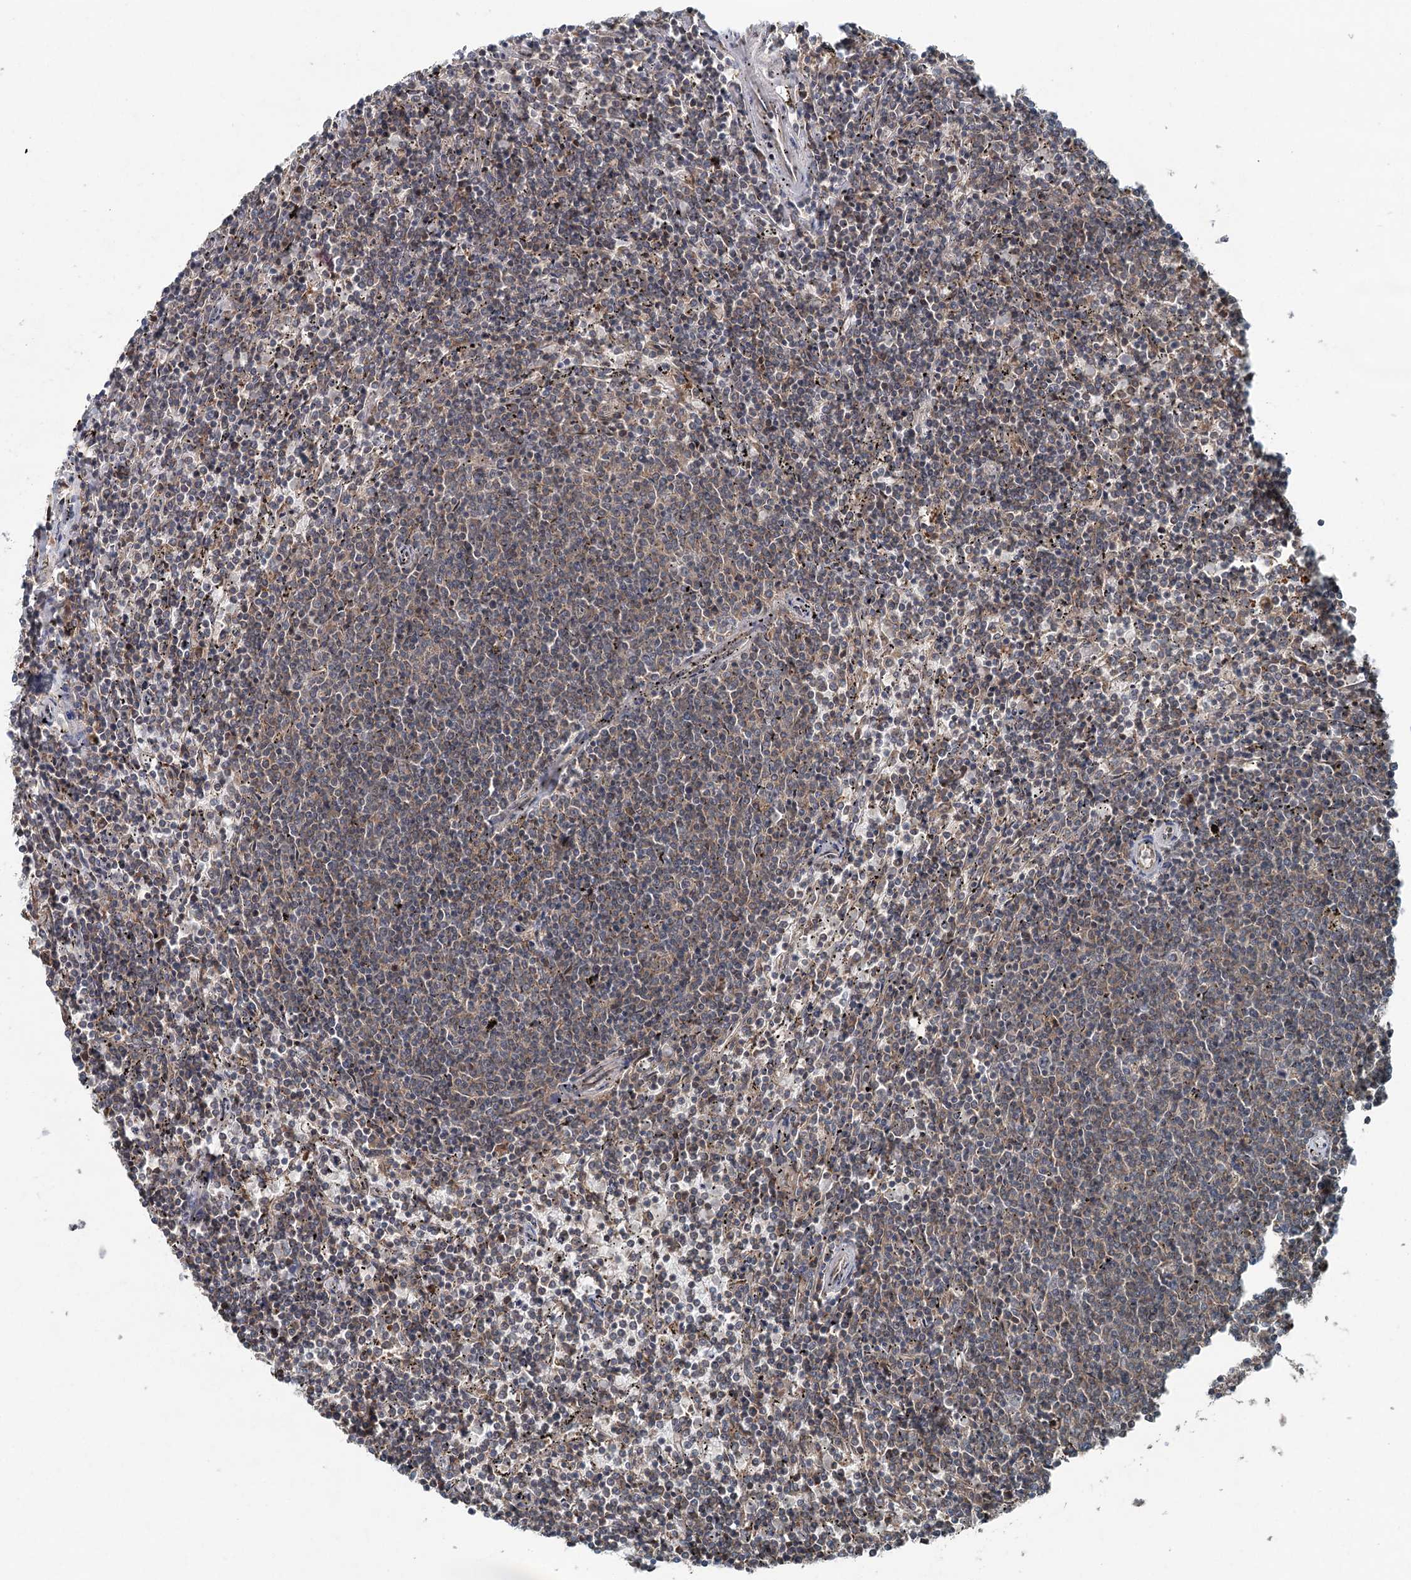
{"staining": {"intensity": "weak", "quantity": "<25%", "location": "cytoplasmic/membranous"}, "tissue": "lymphoma", "cell_type": "Tumor cells", "image_type": "cancer", "snomed": [{"axis": "morphology", "description": "Malignant lymphoma, non-Hodgkin's type, Low grade"}, {"axis": "topography", "description": "Spleen"}], "caption": "Immunohistochemistry (IHC) of human malignant lymphoma, non-Hodgkin's type (low-grade) shows no expression in tumor cells.", "gene": "SKIC3", "patient": {"sex": "female", "age": 50}}